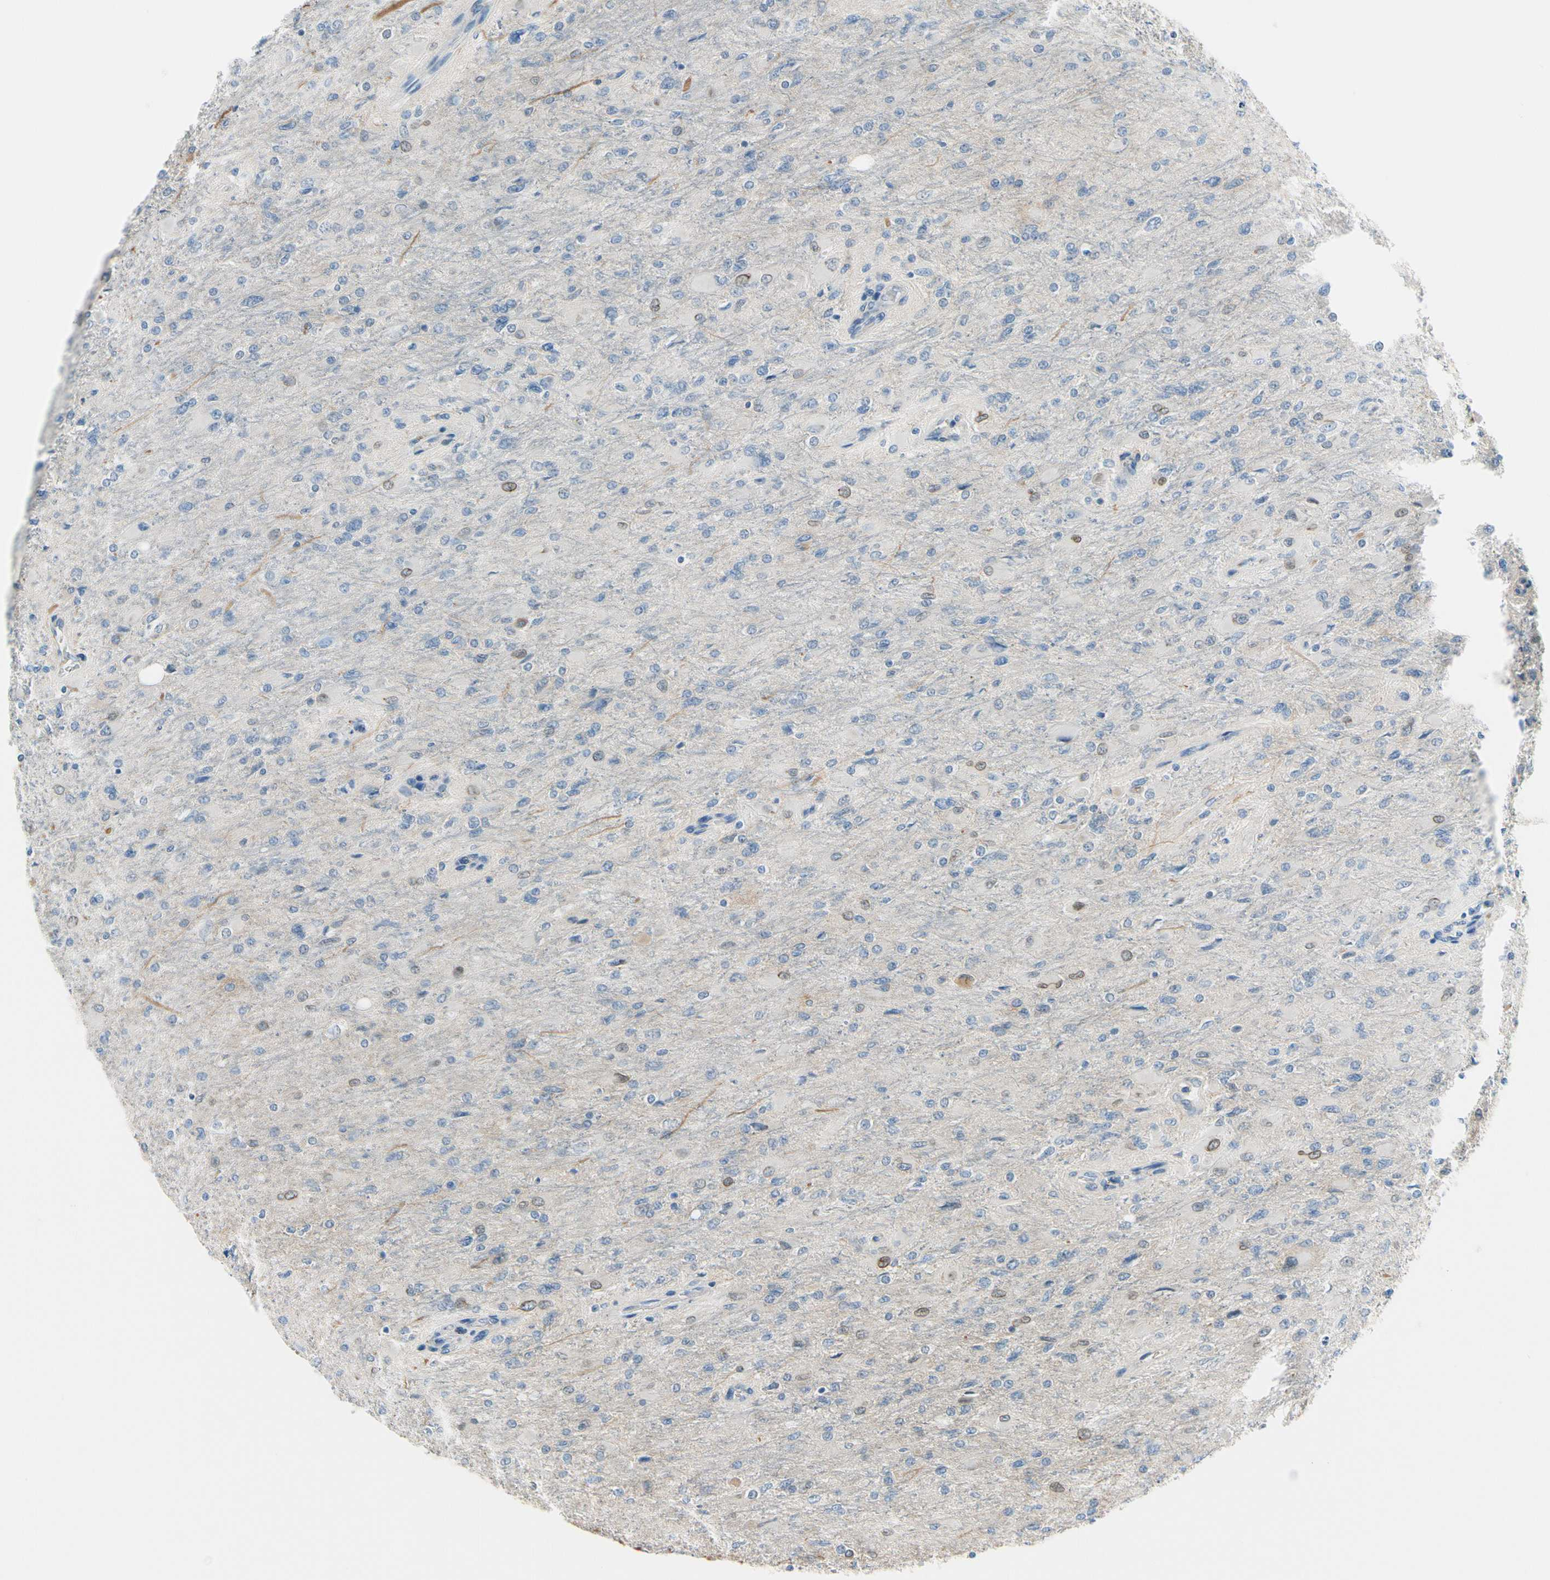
{"staining": {"intensity": "negative", "quantity": "none", "location": "none"}, "tissue": "glioma", "cell_type": "Tumor cells", "image_type": "cancer", "snomed": [{"axis": "morphology", "description": "Glioma, malignant, High grade"}, {"axis": "topography", "description": "Cerebral cortex"}], "caption": "Immunohistochemistry (IHC) of malignant high-grade glioma reveals no staining in tumor cells.", "gene": "FCER2", "patient": {"sex": "female", "age": 36}}